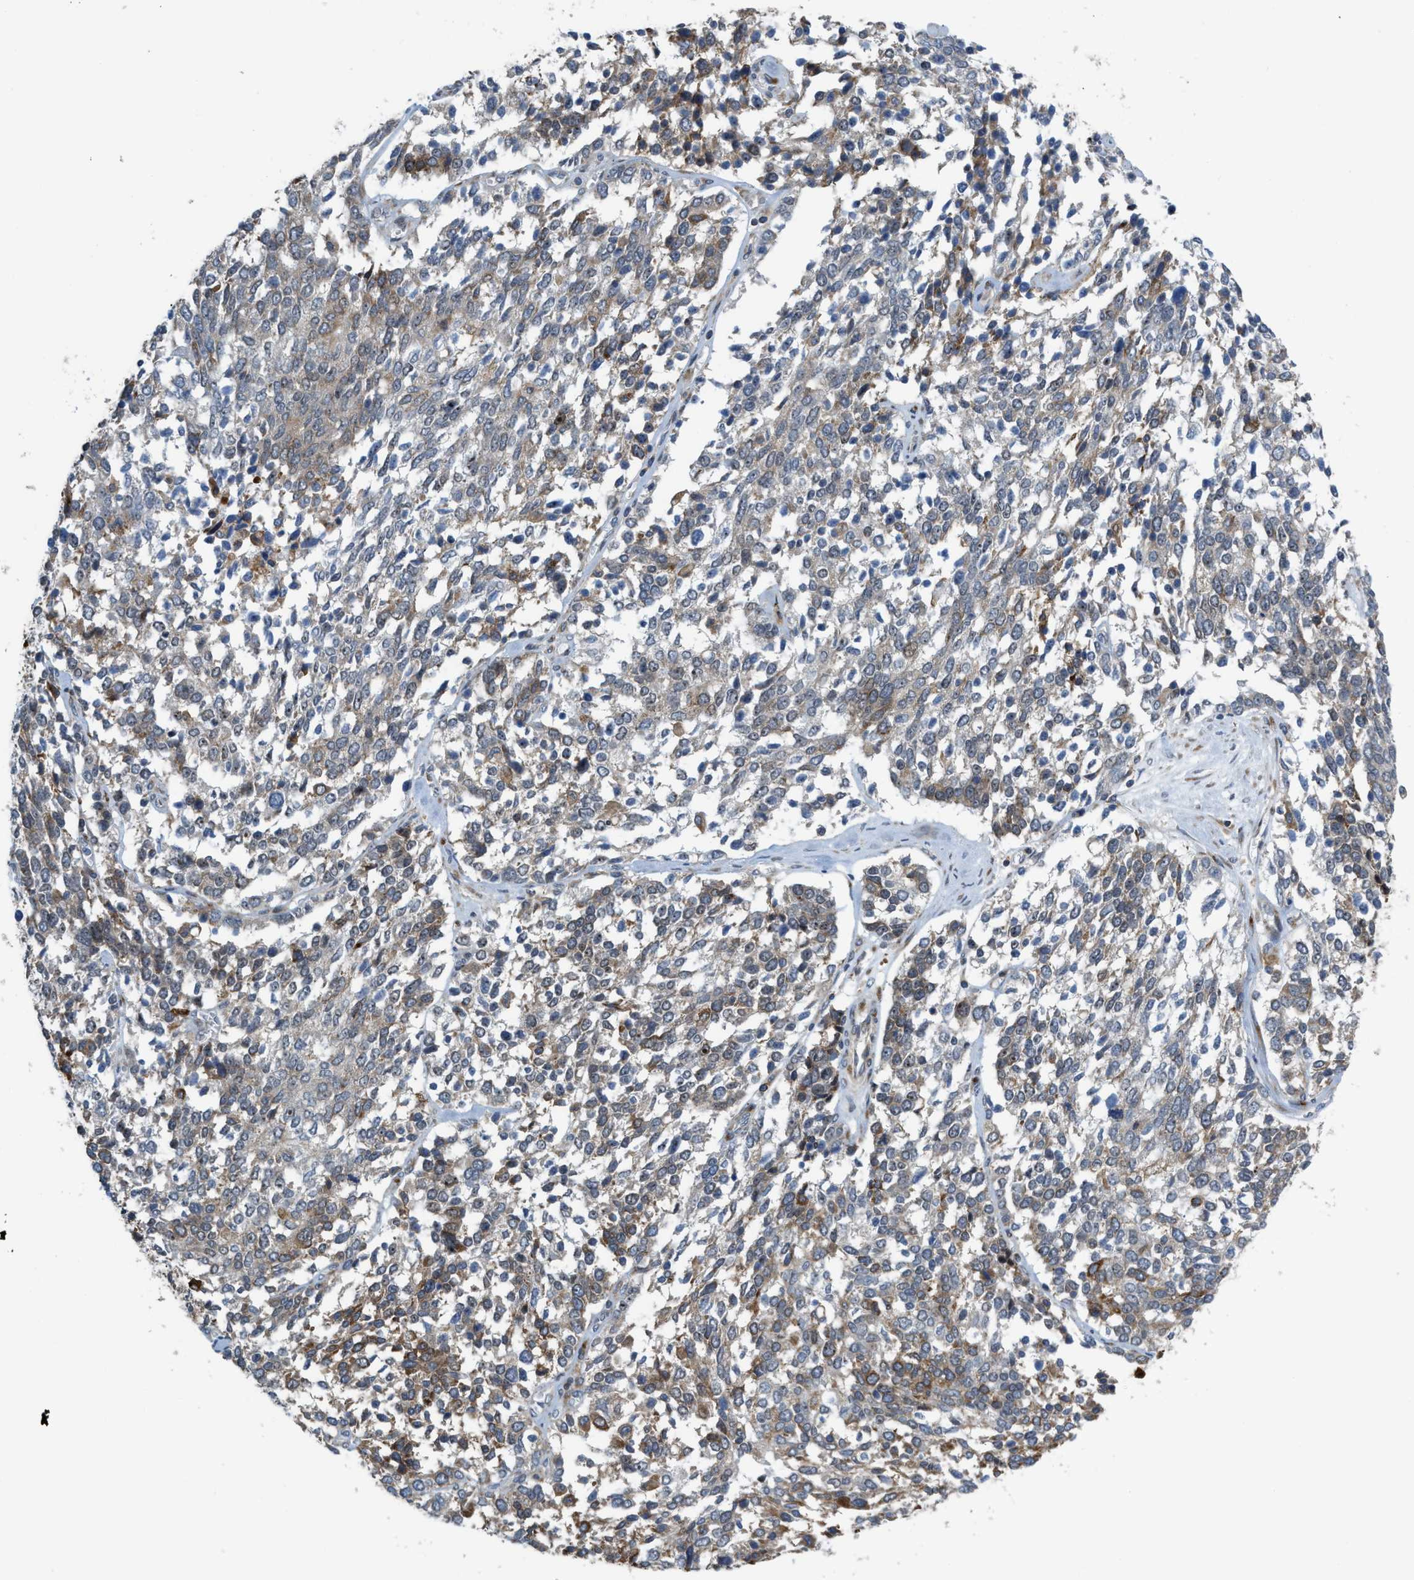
{"staining": {"intensity": "moderate", "quantity": "<25%", "location": "cytoplasmic/membranous"}, "tissue": "ovarian cancer", "cell_type": "Tumor cells", "image_type": "cancer", "snomed": [{"axis": "morphology", "description": "Cystadenocarcinoma, serous, NOS"}, {"axis": "topography", "description": "Ovary"}], "caption": "Ovarian cancer stained with a protein marker reveals moderate staining in tumor cells.", "gene": "DIPK1A", "patient": {"sex": "female", "age": 44}}